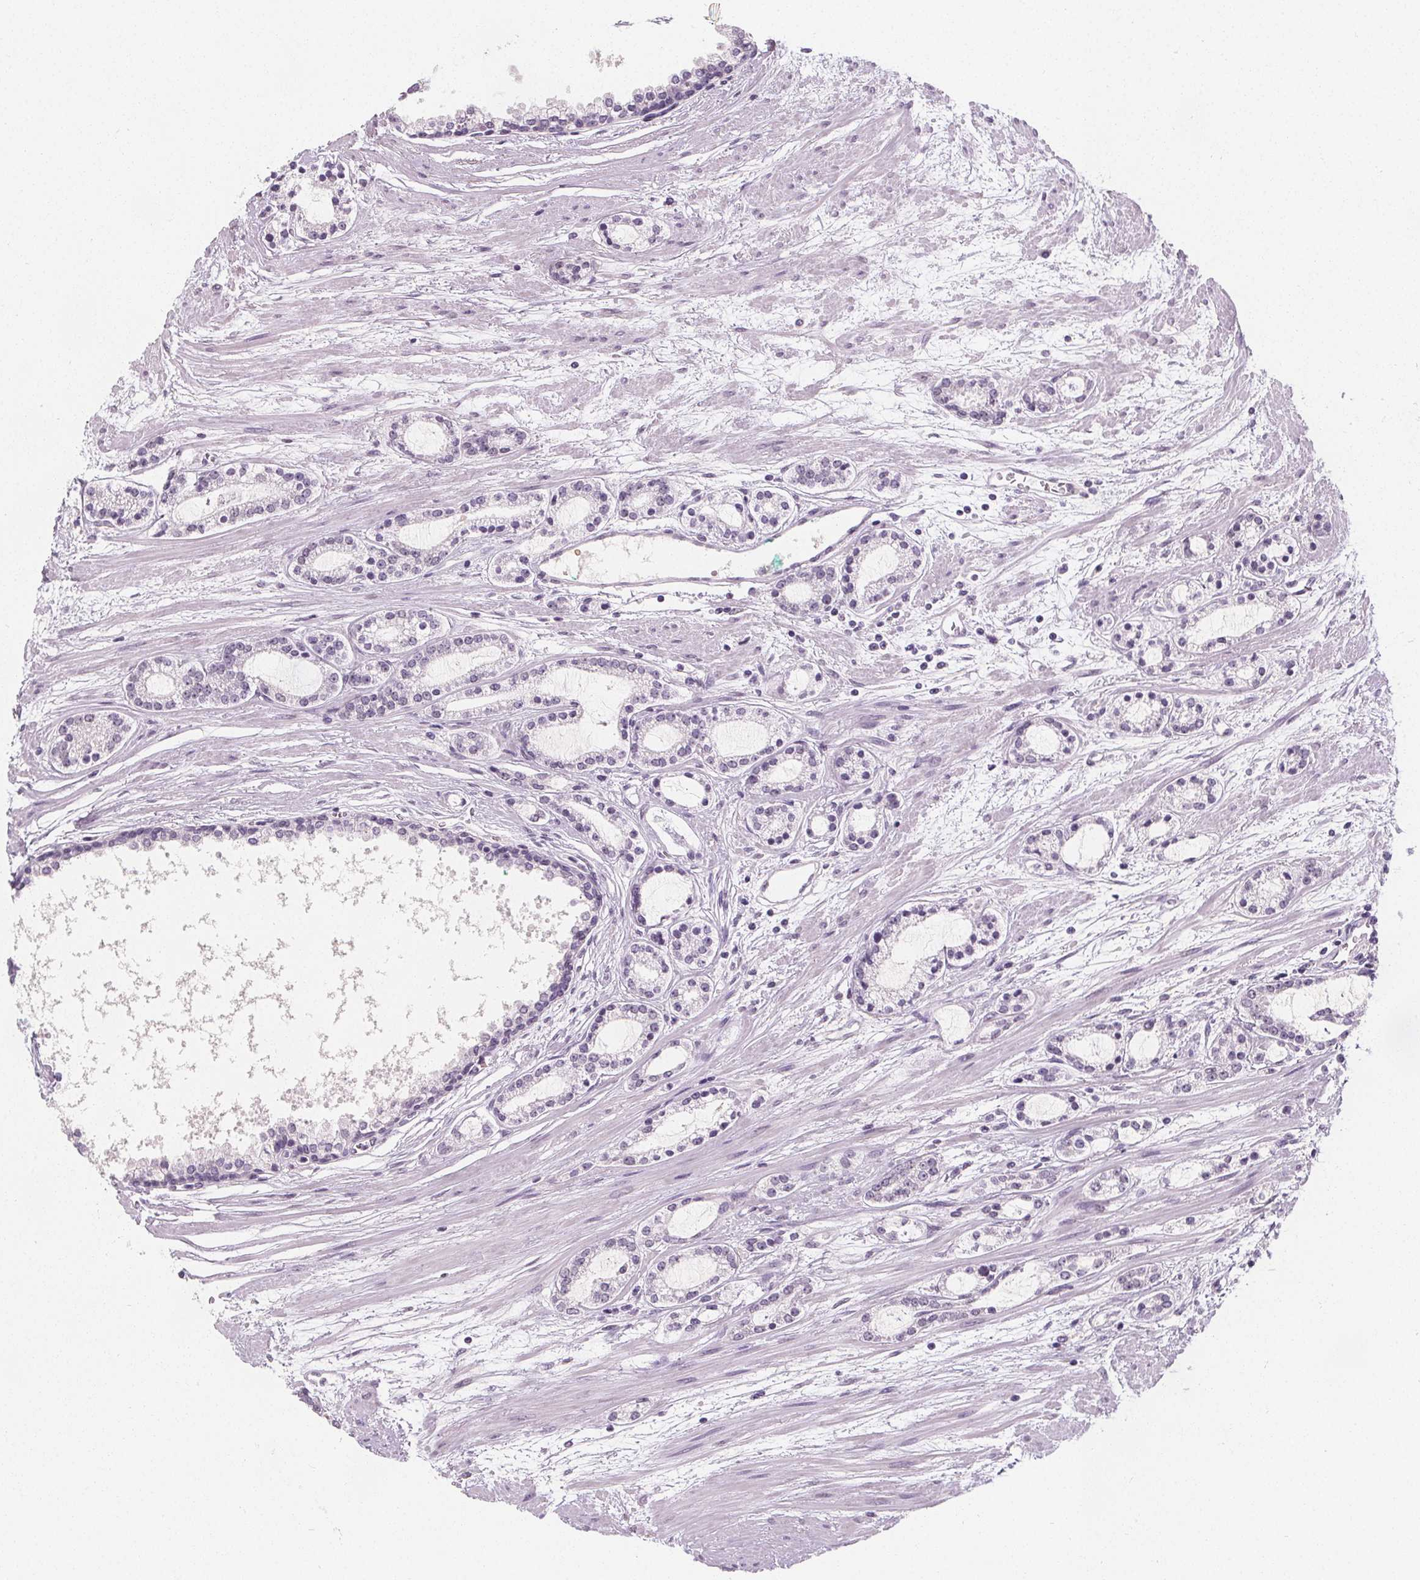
{"staining": {"intensity": "negative", "quantity": "none", "location": "none"}, "tissue": "prostate cancer", "cell_type": "Tumor cells", "image_type": "cancer", "snomed": [{"axis": "morphology", "description": "Adenocarcinoma, Medium grade"}, {"axis": "topography", "description": "Prostate"}], "caption": "A histopathology image of adenocarcinoma (medium-grade) (prostate) stained for a protein reveals no brown staining in tumor cells. The staining is performed using DAB brown chromogen with nuclei counter-stained in using hematoxylin.", "gene": "DBX2", "patient": {"sex": "male", "age": 57}}